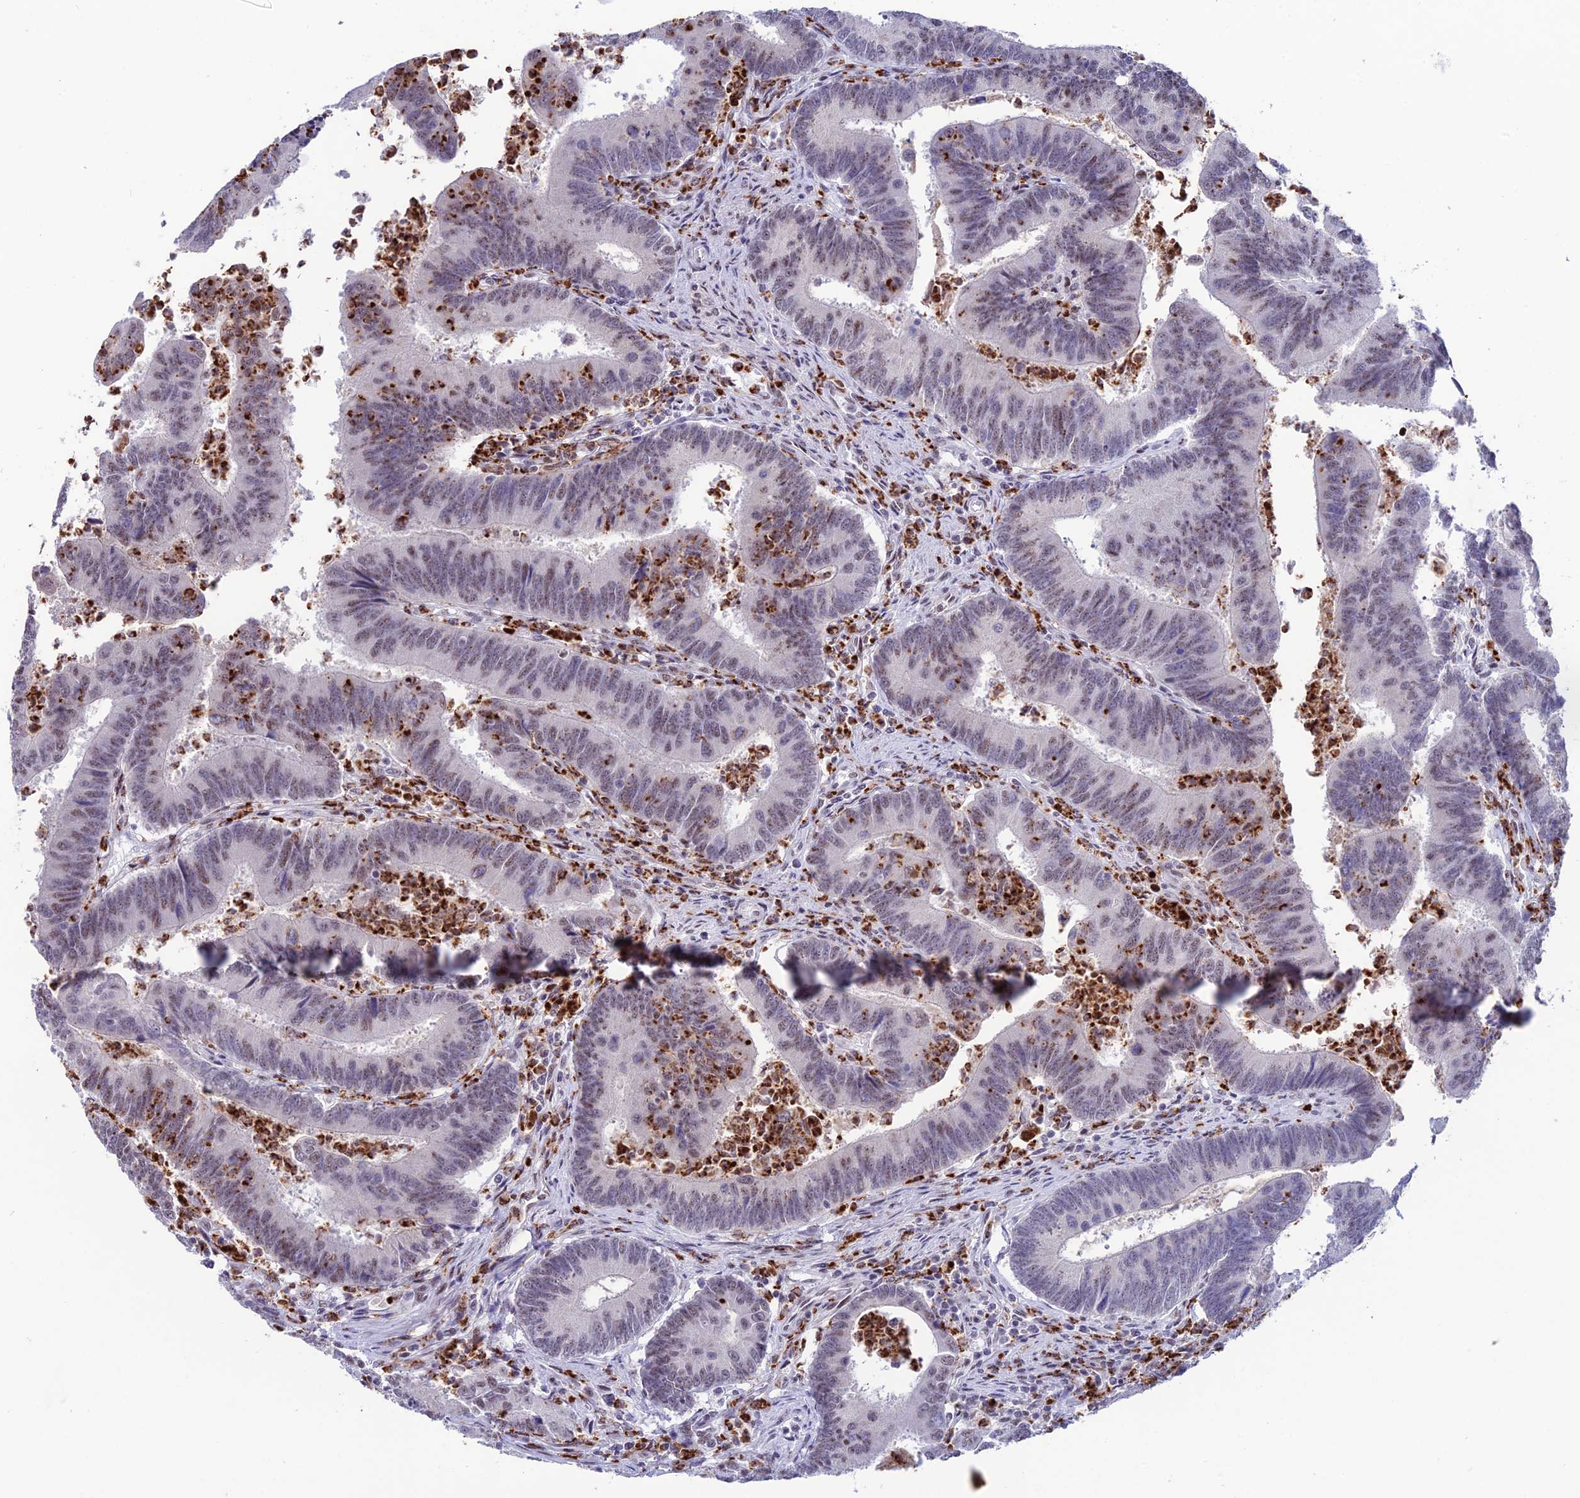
{"staining": {"intensity": "moderate", "quantity": "<25%", "location": "nuclear"}, "tissue": "colorectal cancer", "cell_type": "Tumor cells", "image_type": "cancer", "snomed": [{"axis": "morphology", "description": "Adenocarcinoma, NOS"}, {"axis": "topography", "description": "Colon"}], "caption": "The micrograph reveals immunohistochemical staining of colorectal cancer. There is moderate nuclear positivity is identified in approximately <25% of tumor cells.", "gene": "MFSD2B", "patient": {"sex": "female", "age": 67}}